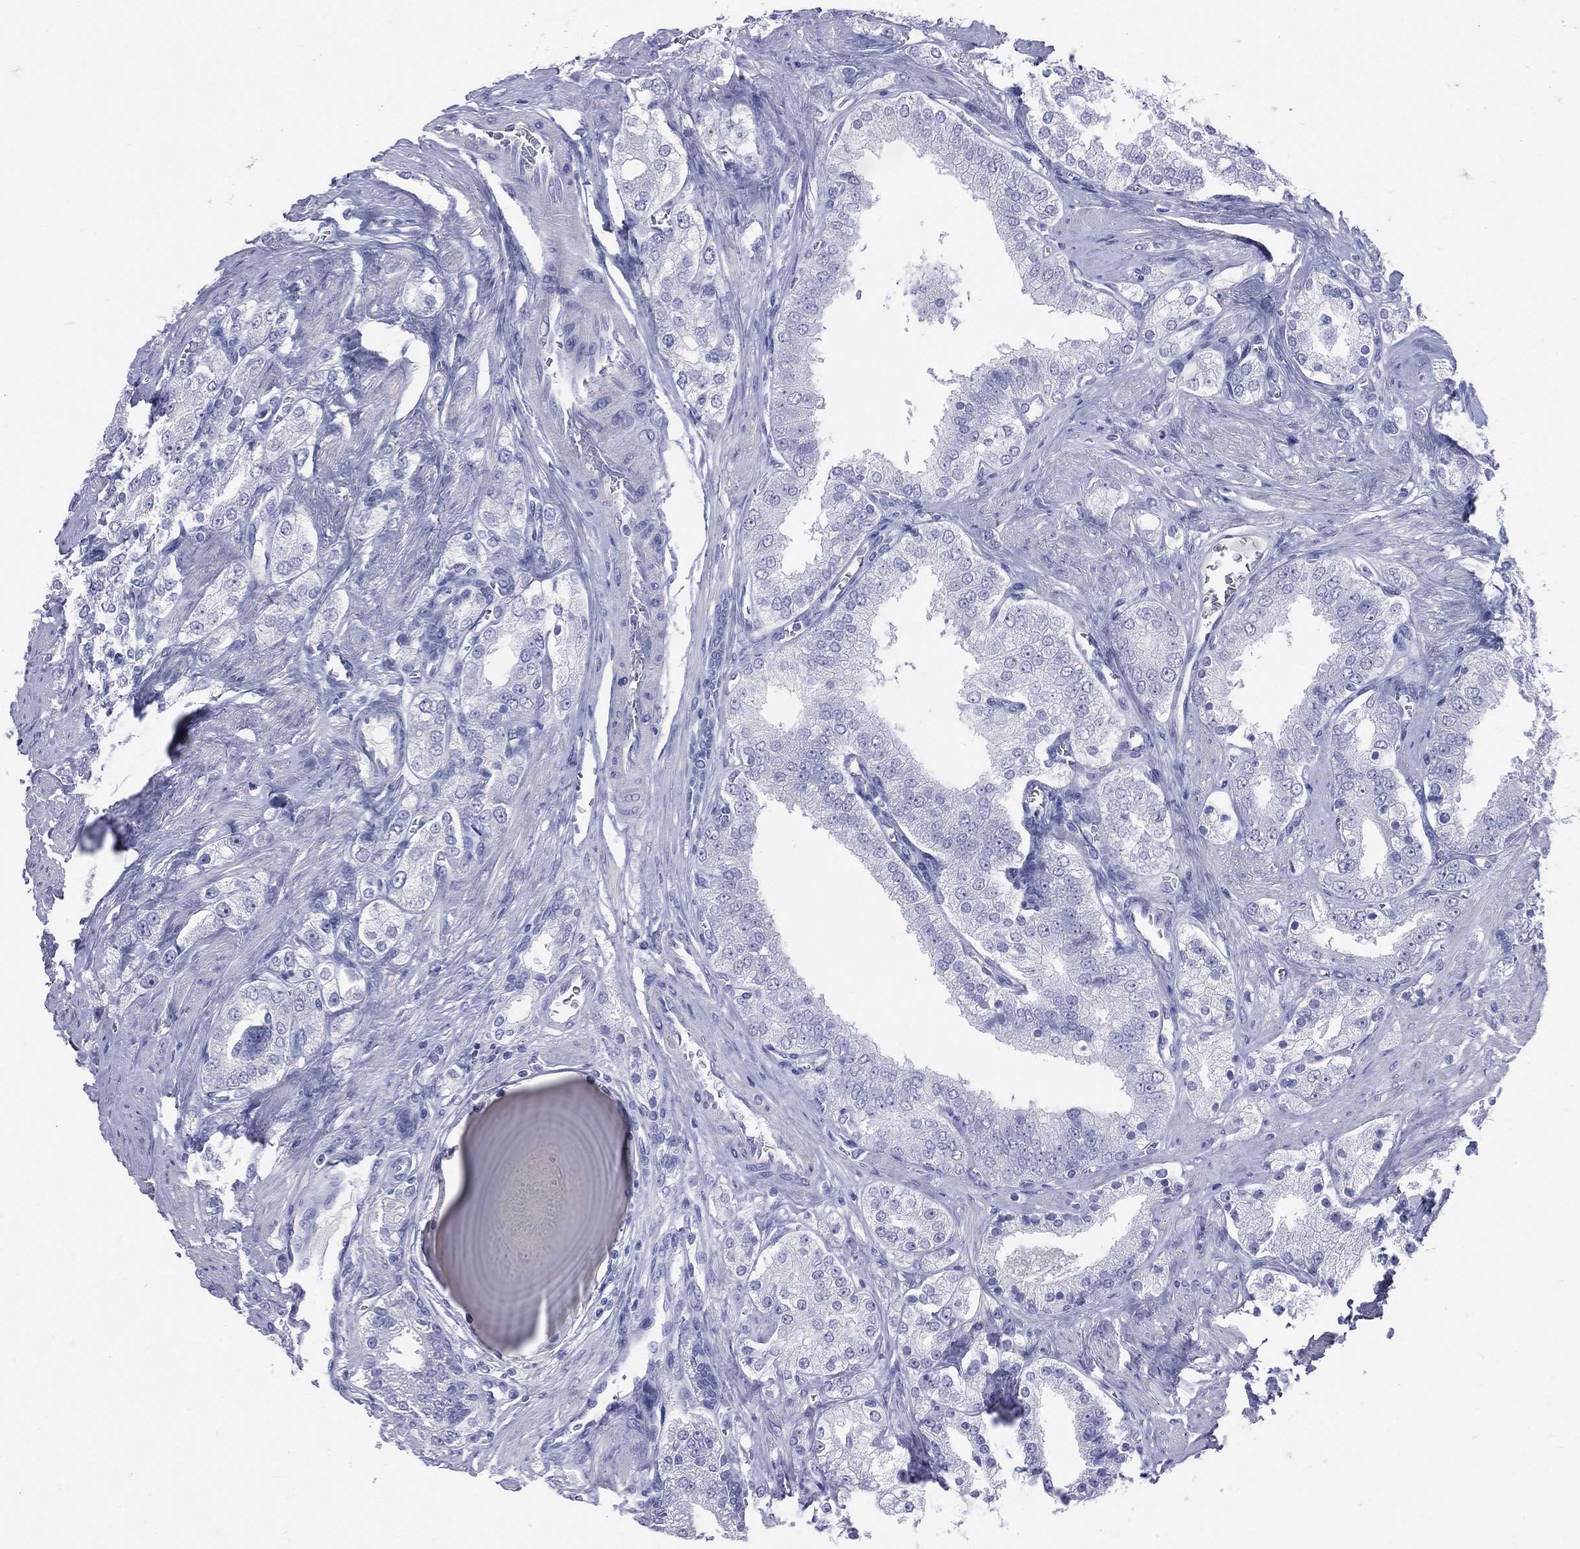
{"staining": {"intensity": "negative", "quantity": "none", "location": "none"}, "tissue": "prostate cancer", "cell_type": "Tumor cells", "image_type": "cancer", "snomed": [{"axis": "morphology", "description": "Adenocarcinoma, NOS"}, {"axis": "topography", "description": "Prostate and seminal vesicle, NOS"}, {"axis": "topography", "description": "Prostate"}], "caption": "DAB (3,3'-diaminobenzidine) immunohistochemical staining of human prostate adenocarcinoma shows no significant expression in tumor cells.", "gene": "CYLC1", "patient": {"sex": "male", "age": 67}}